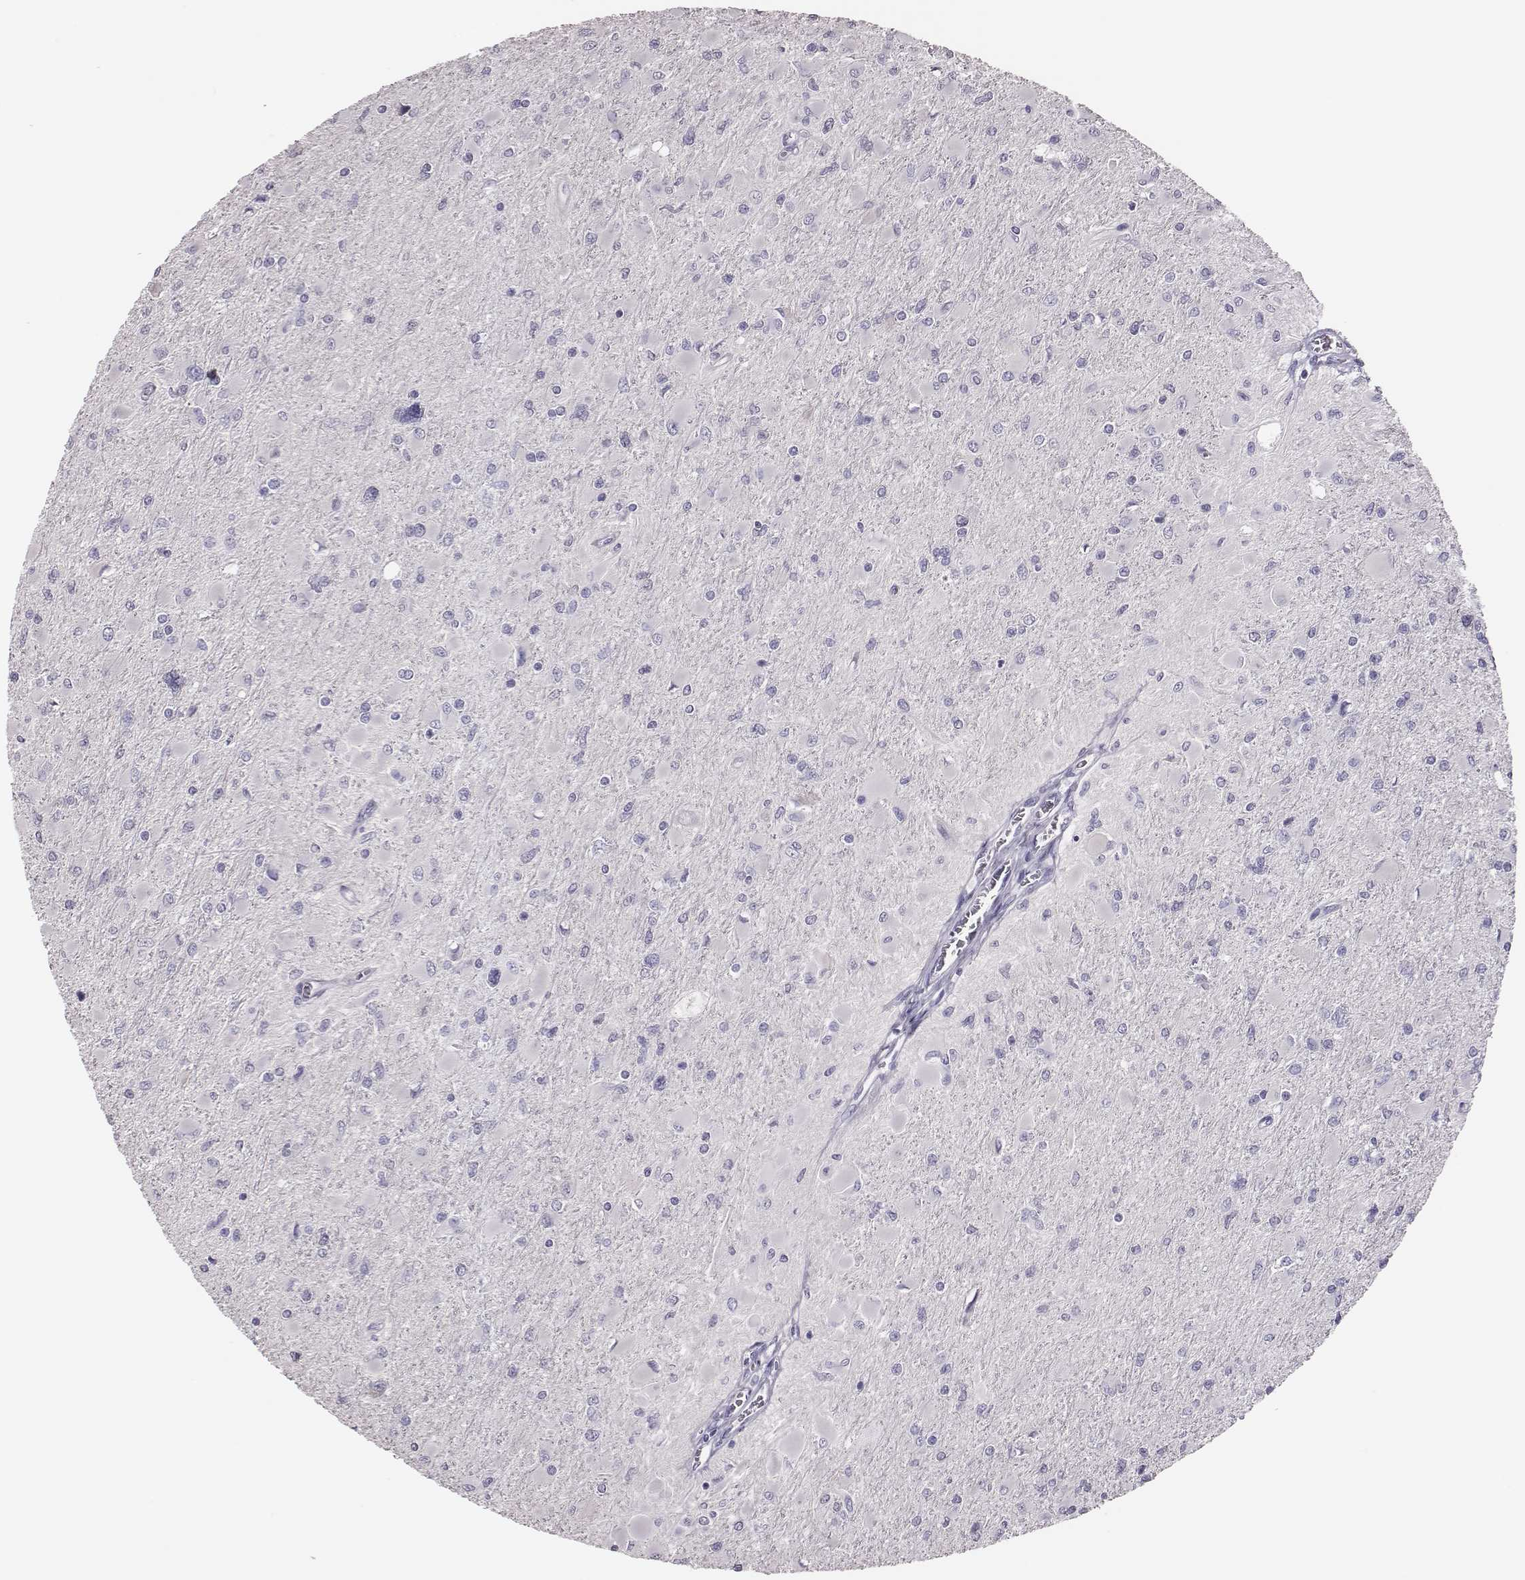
{"staining": {"intensity": "negative", "quantity": "none", "location": "none"}, "tissue": "glioma", "cell_type": "Tumor cells", "image_type": "cancer", "snomed": [{"axis": "morphology", "description": "Glioma, malignant, High grade"}, {"axis": "topography", "description": "Cerebral cortex"}], "caption": "Human glioma stained for a protein using immunohistochemistry shows no positivity in tumor cells.", "gene": "P2RY10", "patient": {"sex": "female", "age": 36}}